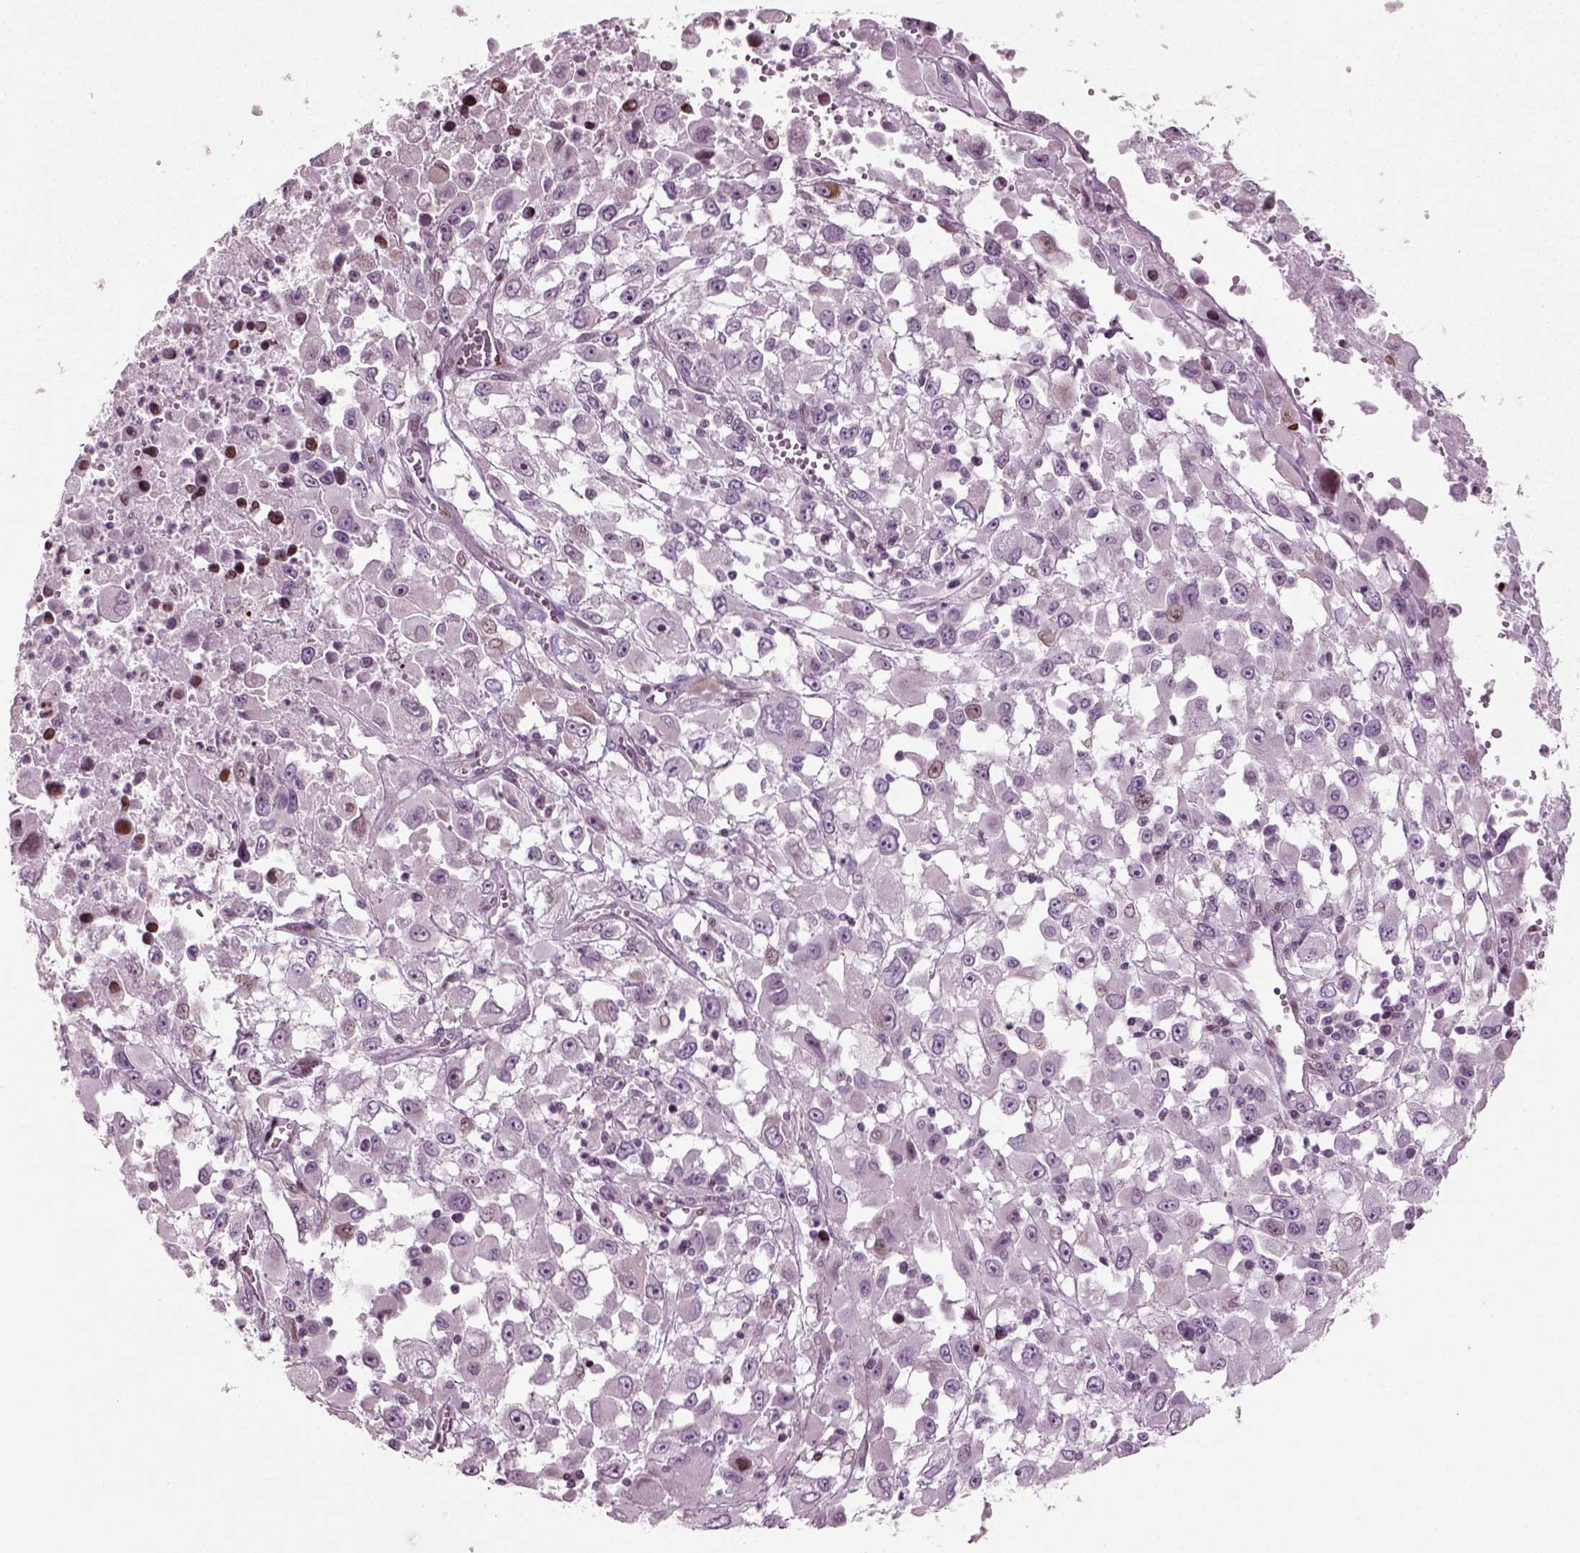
{"staining": {"intensity": "negative", "quantity": "none", "location": "none"}, "tissue": "melanoma", "cell_type": "Tumor cells", "image_type": "cancer", "snomed": [{"axis": "morphology", "description": "Malignant melanoma, Metastatic site"}, {"axis": "topography", "description": "Soft tissue"}], "caption": "Tumor cells are negative for protein expression in human malignant melanoma (metastatic site).", "gene": "HEYL", "patient": {"sex": "male", "age": 50}}